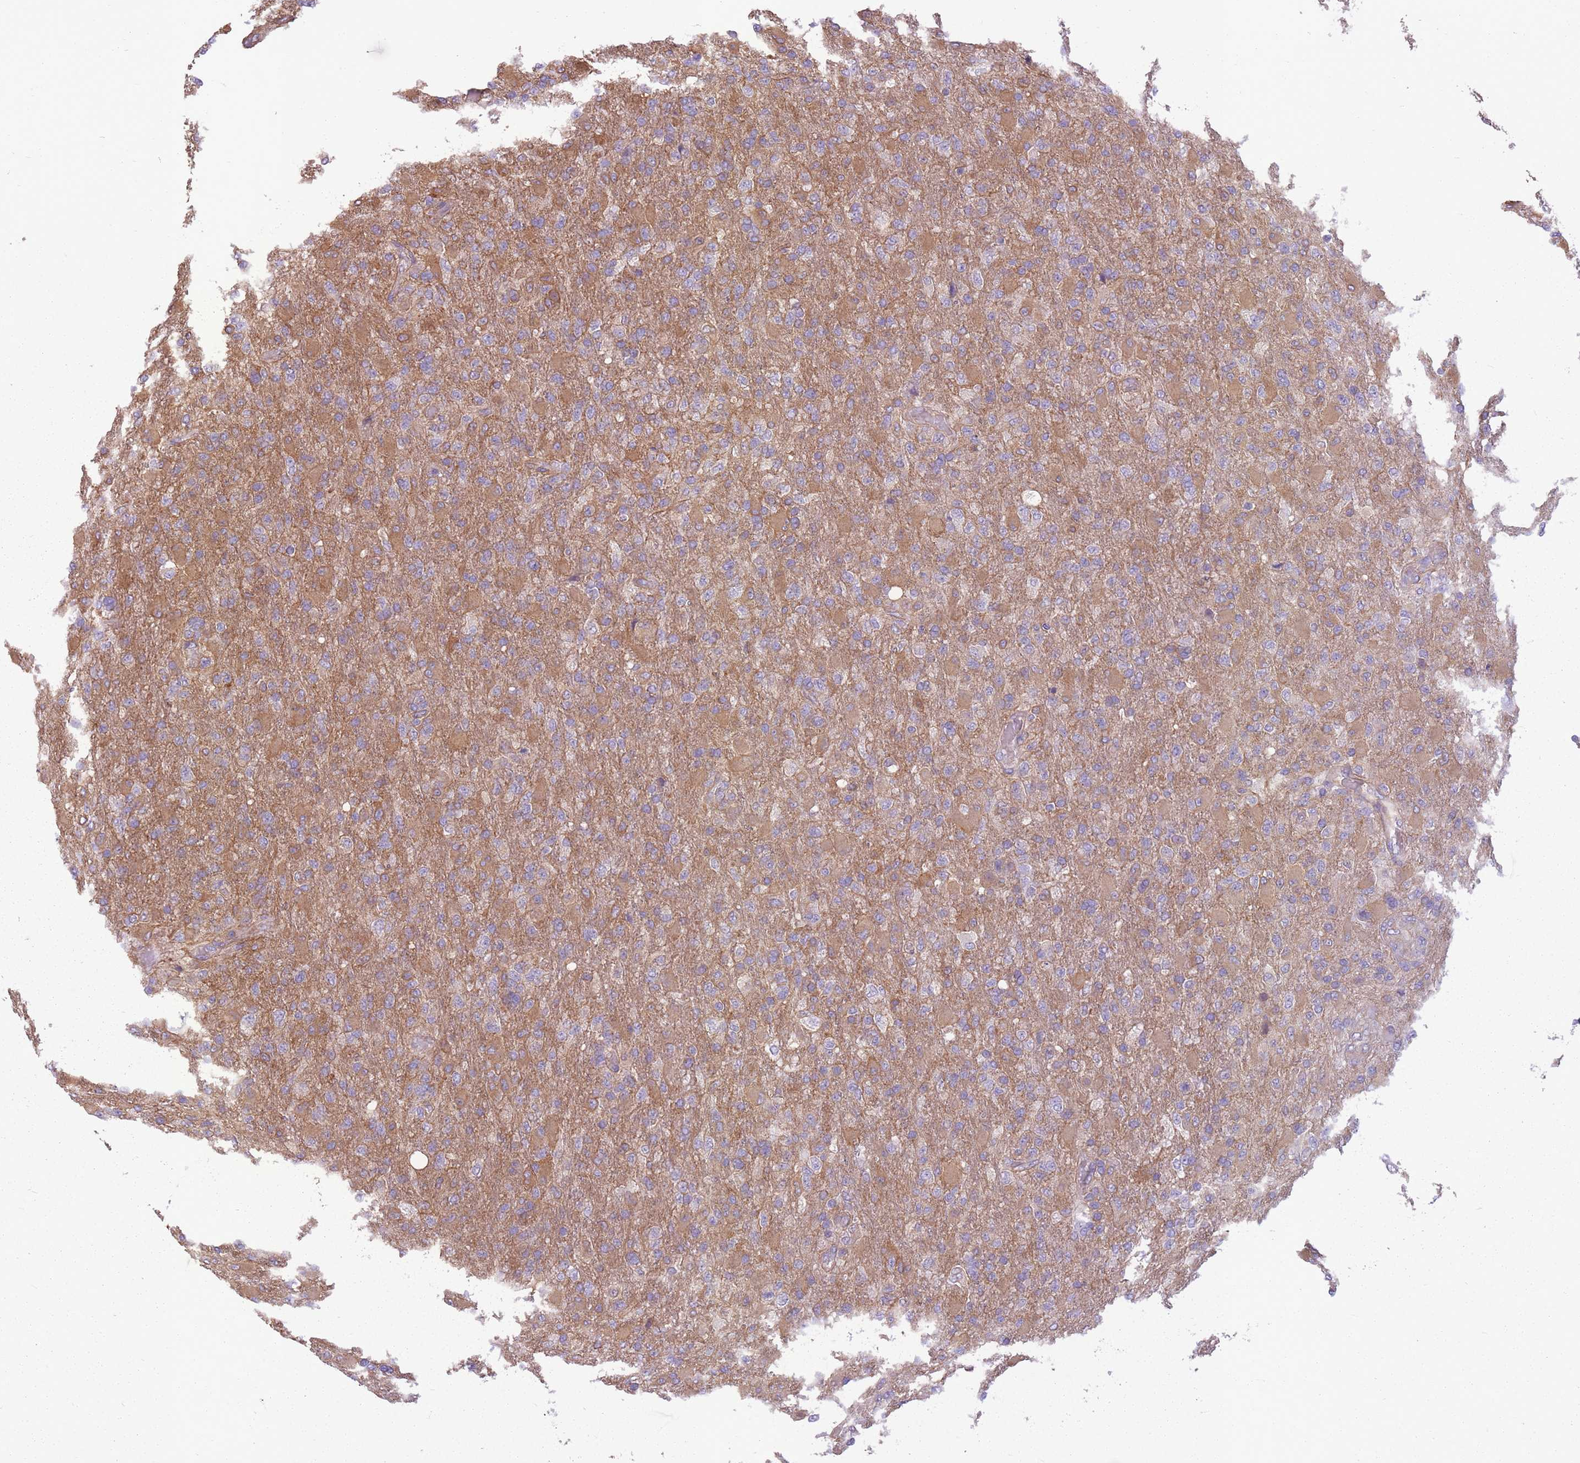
{"staining": {"intensity": "moderate", "quantity": "<25%", "location": "cytoplasmic/membranous"}, "tissue": "glioma", "cell_type": "Tumor cells", "image_type": "cancer", "snomed": [{"axis": "morphology", "description": "Glioma, malignant, Low grade"}, {"axis": "topography", "description": "Brain"}], "caption": "The histopathology image exhibits staining of low-grade glioma (malignant), revealing moderate cytoplasmic/membranous protein positivity (brown color) within tumor cells. (Brightfield microscopy of DAB IHC at high magnification).", "gene": "ADD1", "patient": {"sex": "male", "age": 65}}